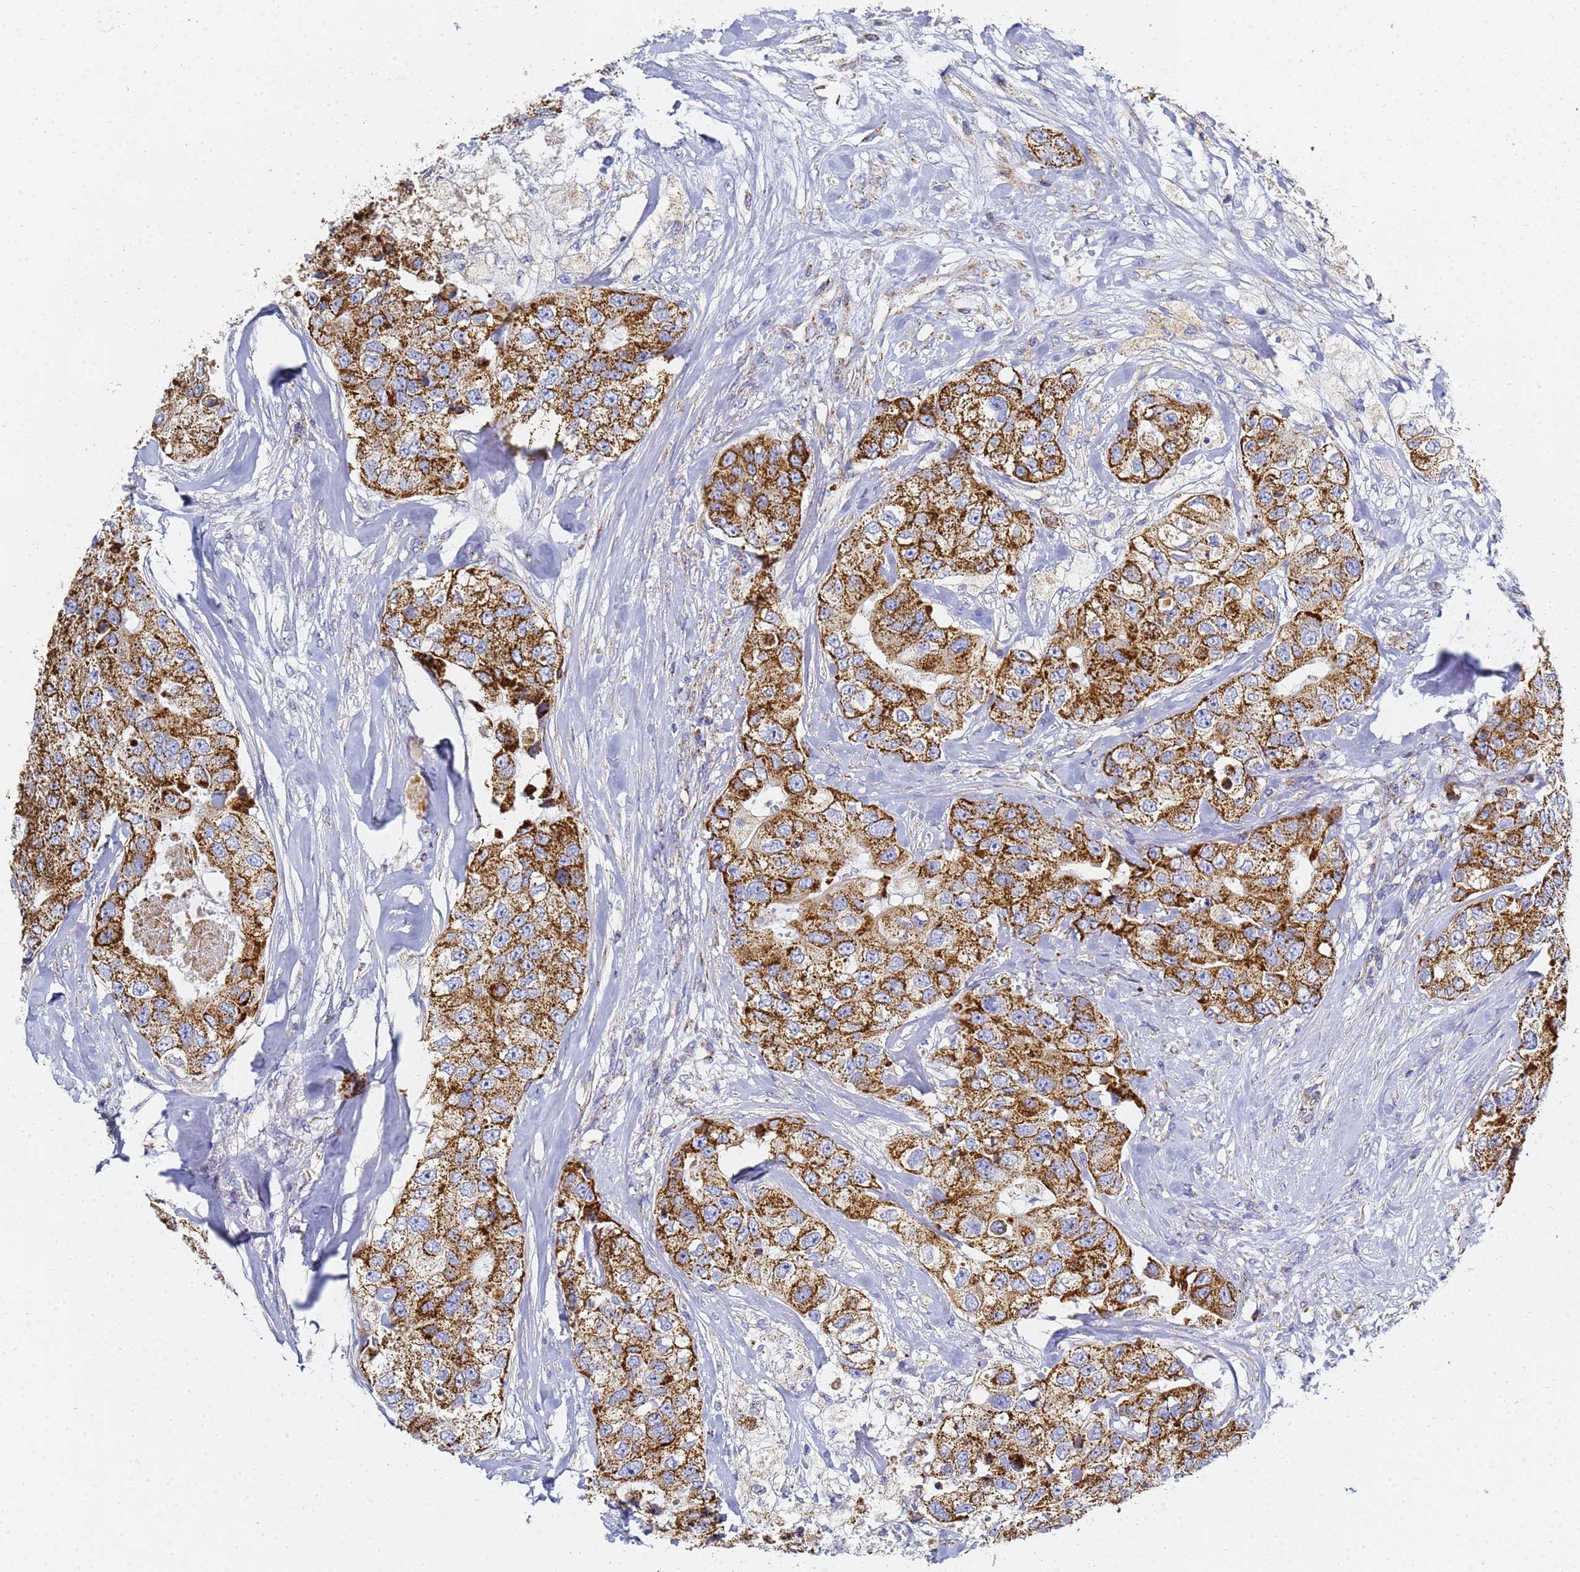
{"staining": {"intensity": "strong", "quantity": ">75%", "location": "cytoplasmic/membranous"}, "tissue": "breast cancer", "cell_type": "Tumor cells", "image_type": "cancer", "snomed": [{"axis": "morphology", "description": "Duct carcinoma"}, {"axis": "topography", "description": "Breast"}], "caption": "Immunohistochemical staining of human breast intraductal carcinoma reveals high levels of strong cytoplasmic/membranous protein positivity in approximately >75% of tumor cells.", "gene": "CNIH4", "patient": {"sex": "female", "age": 62}}